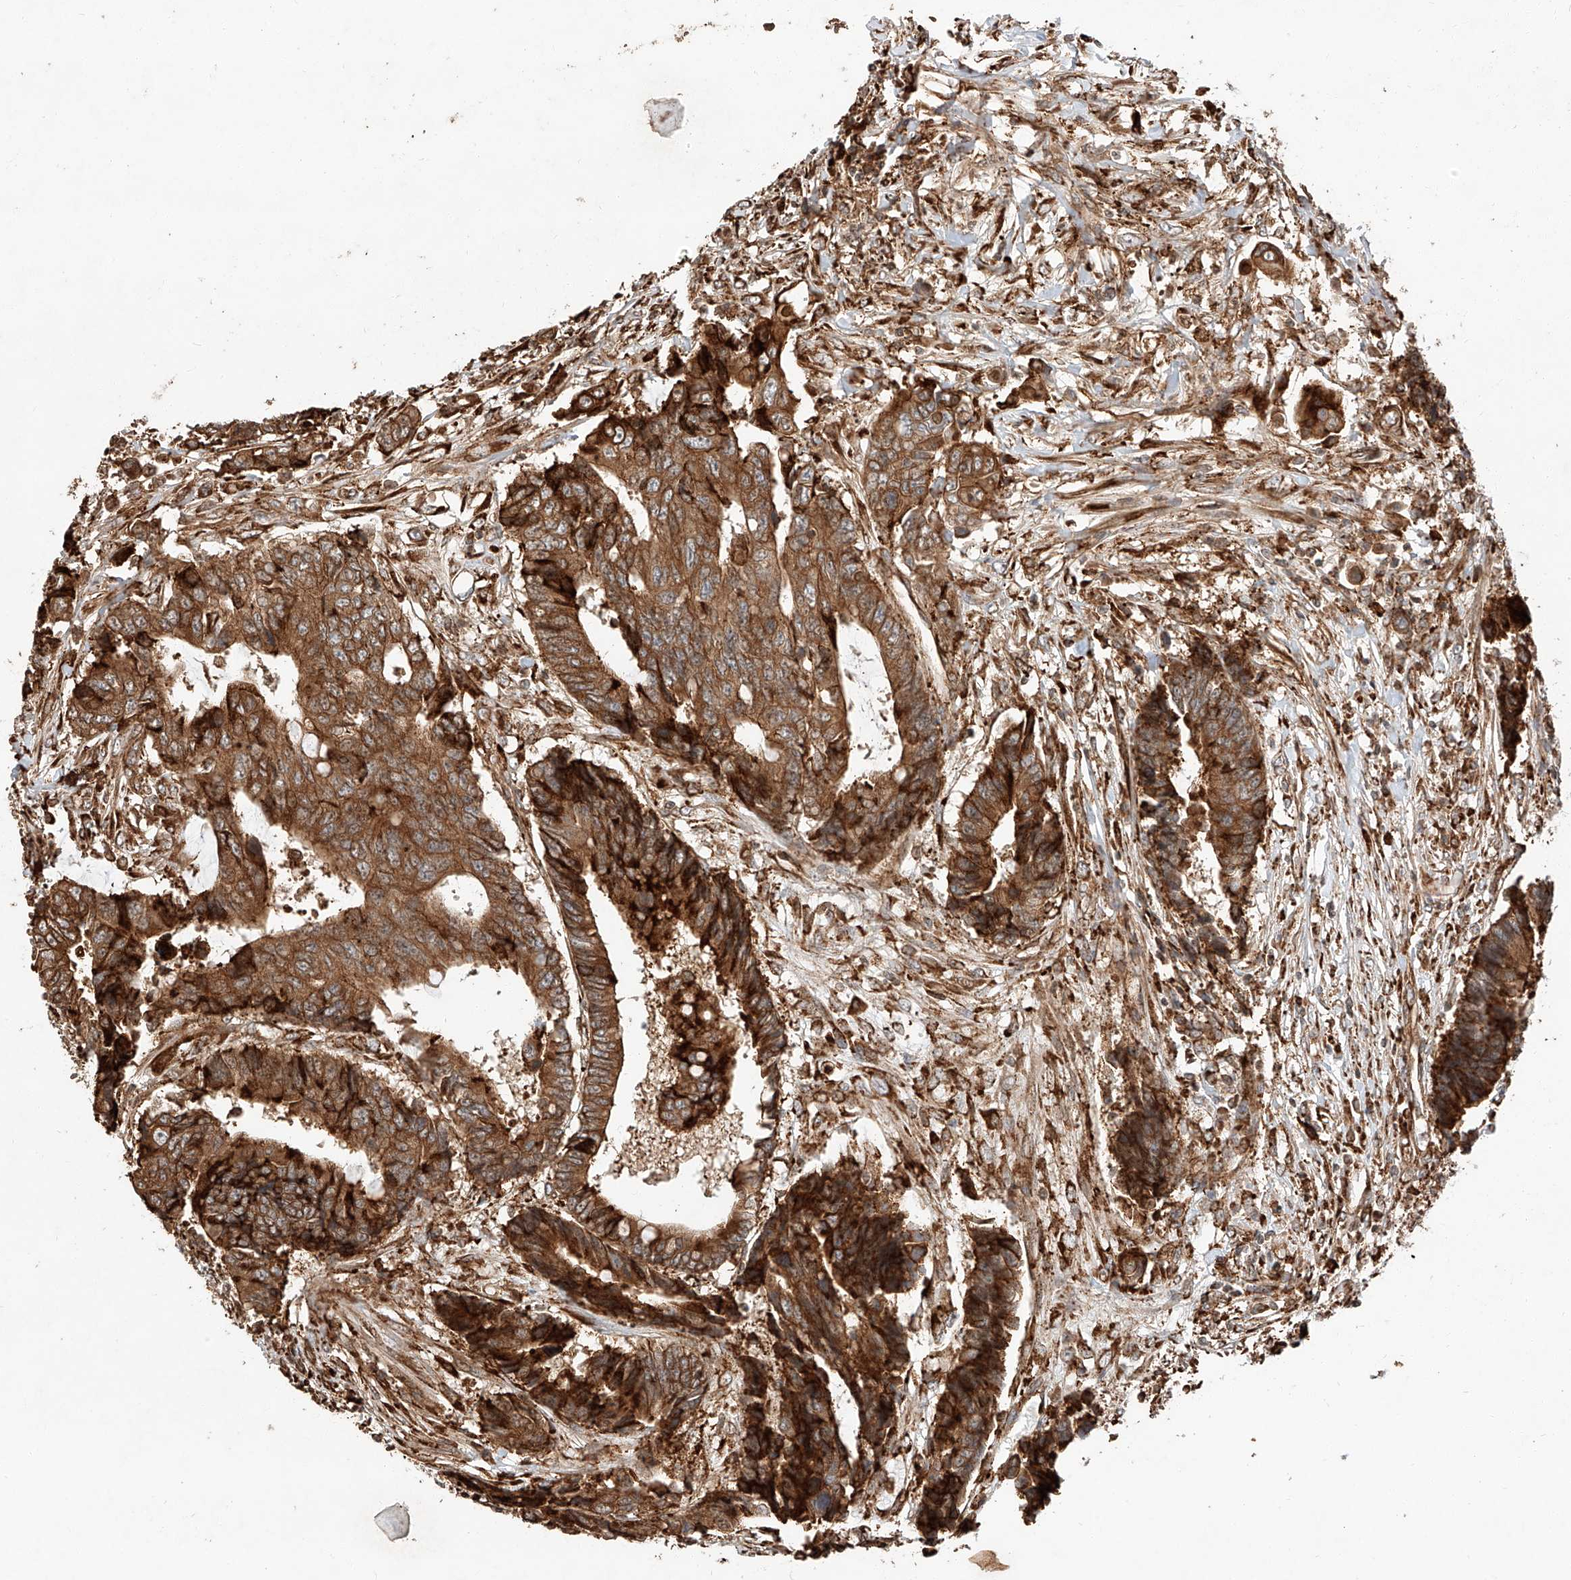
{"staining": {"intensity": "strong", "quantity": ">75%", "location": "cytoplasmic/membranous"}, "tissue": "colorectal cancer", "cell_type": "Tumor cells", "image_type": "cancer", "snomed": [{"axis": "morphology", "description": "Adenocarcinoma, NOS"}, {"axis": "topography", "description": "Rectum"}], "caption": "A histopathology image of adenocarcinoma (colorectal) stained for a protein exhibits strong cytoplasmic/membranous brown staining in tumor cells.", "gene": "ZNF84", "patient": {"sex": "male", "age": 84}}